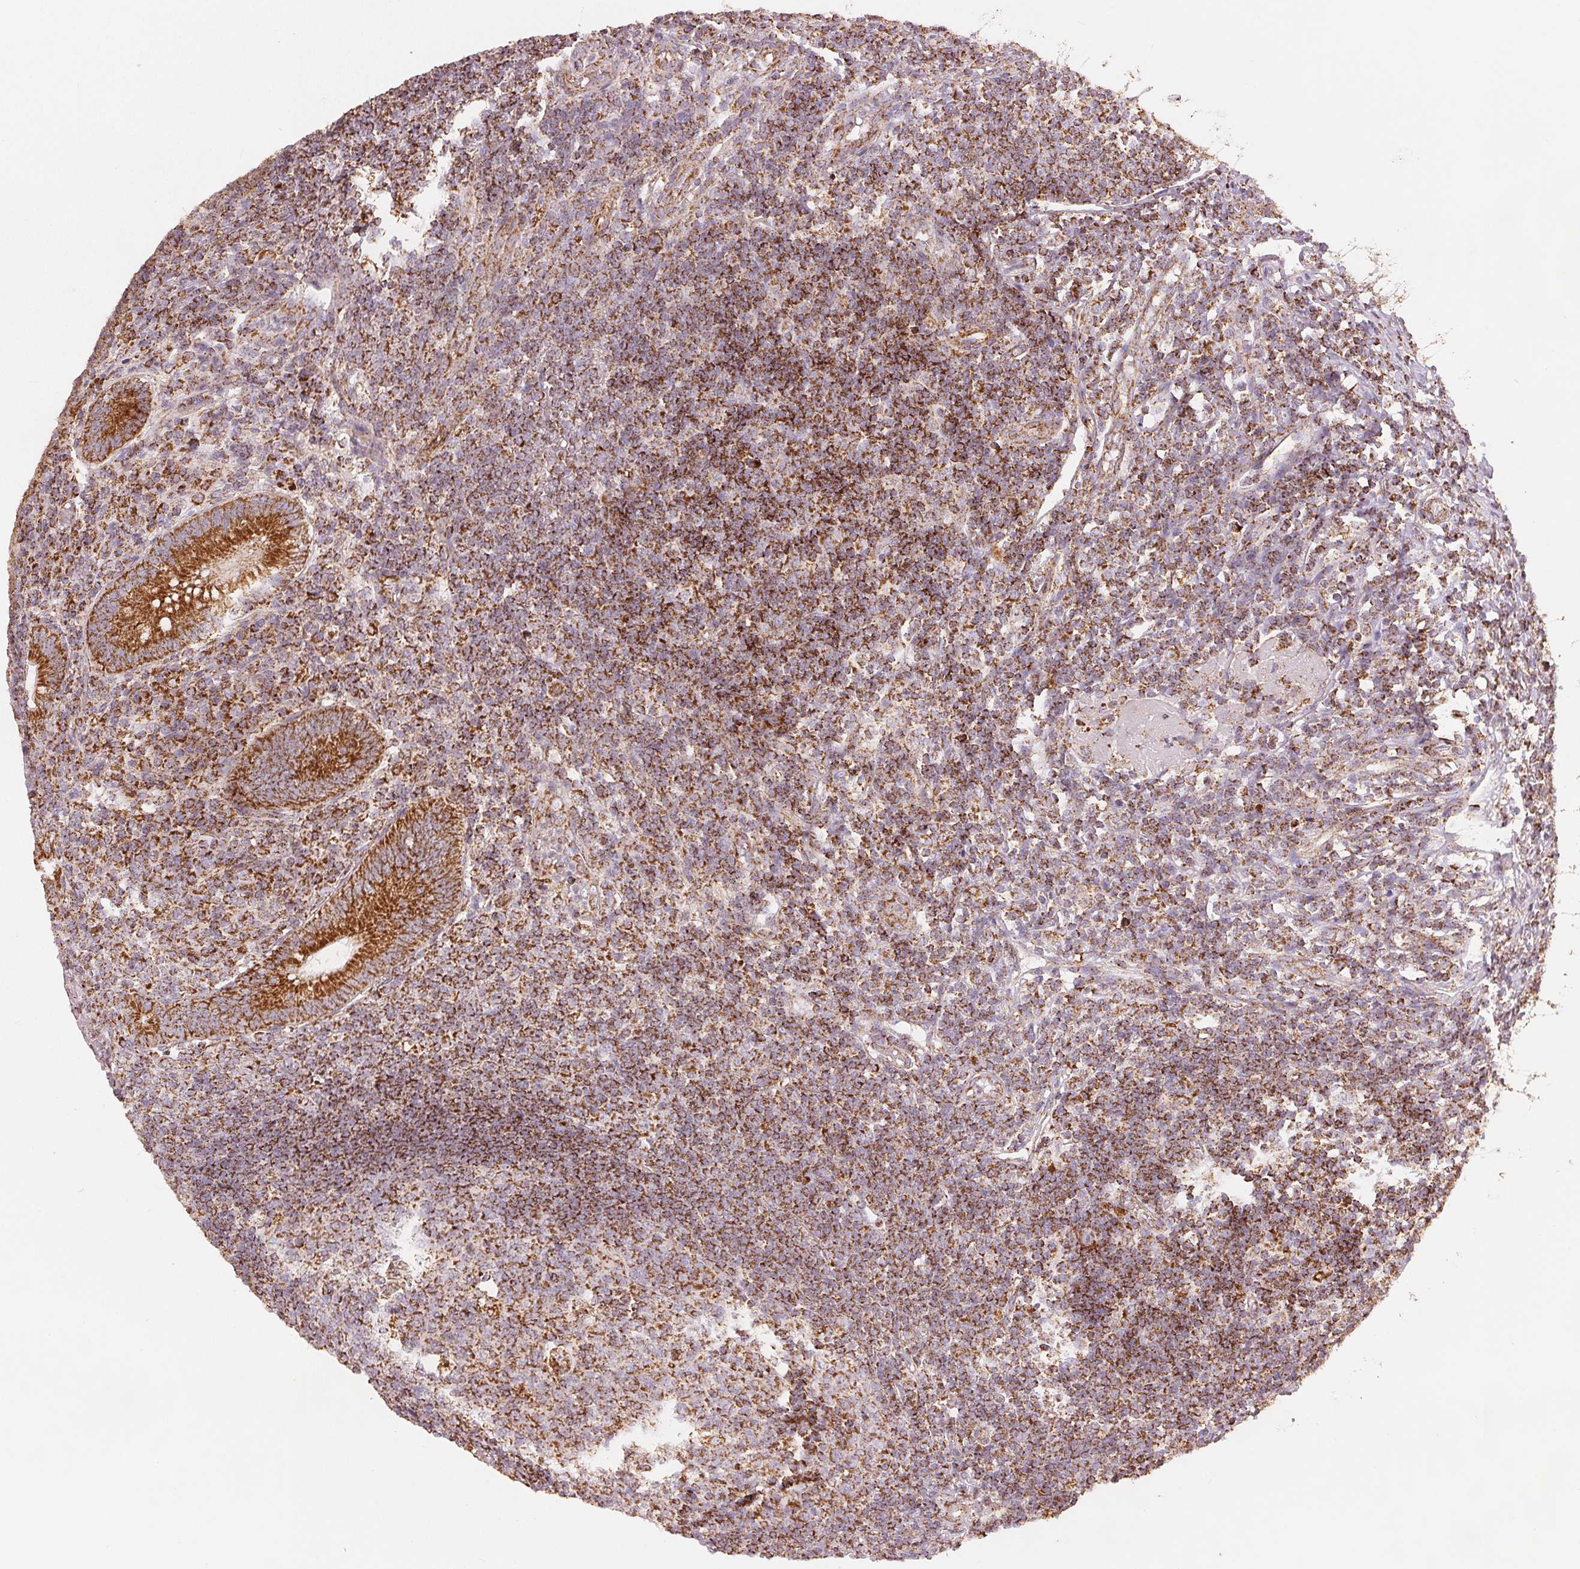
{"staining": {"intensity": "strong", "quantity": ">75%", "location": "cytoplasmic/membranous"}, "tissue": "appendix", "cell_type": "Glandular cells", "image_type": "normal", "snomed": [{"axis": "morphology", "description": "Normal tissue, NOS"}, {"axis": "topography", "description": "Appendix"}], "caption": "An immunohistochemistry (IHC) photomicrograph of unremarkable tissue is shown. Protein staining in brown labels strong cytoplasmic/membranous positivity in appendix within glandular cells. Using DAB (3,3'-diaminobenzidine) (brown) and hematoxylin (blue) stains, captured at high magnification using brightfield microscopy.", "gene": "SDHB", "patient": {"sex": "male", "age": 18}}